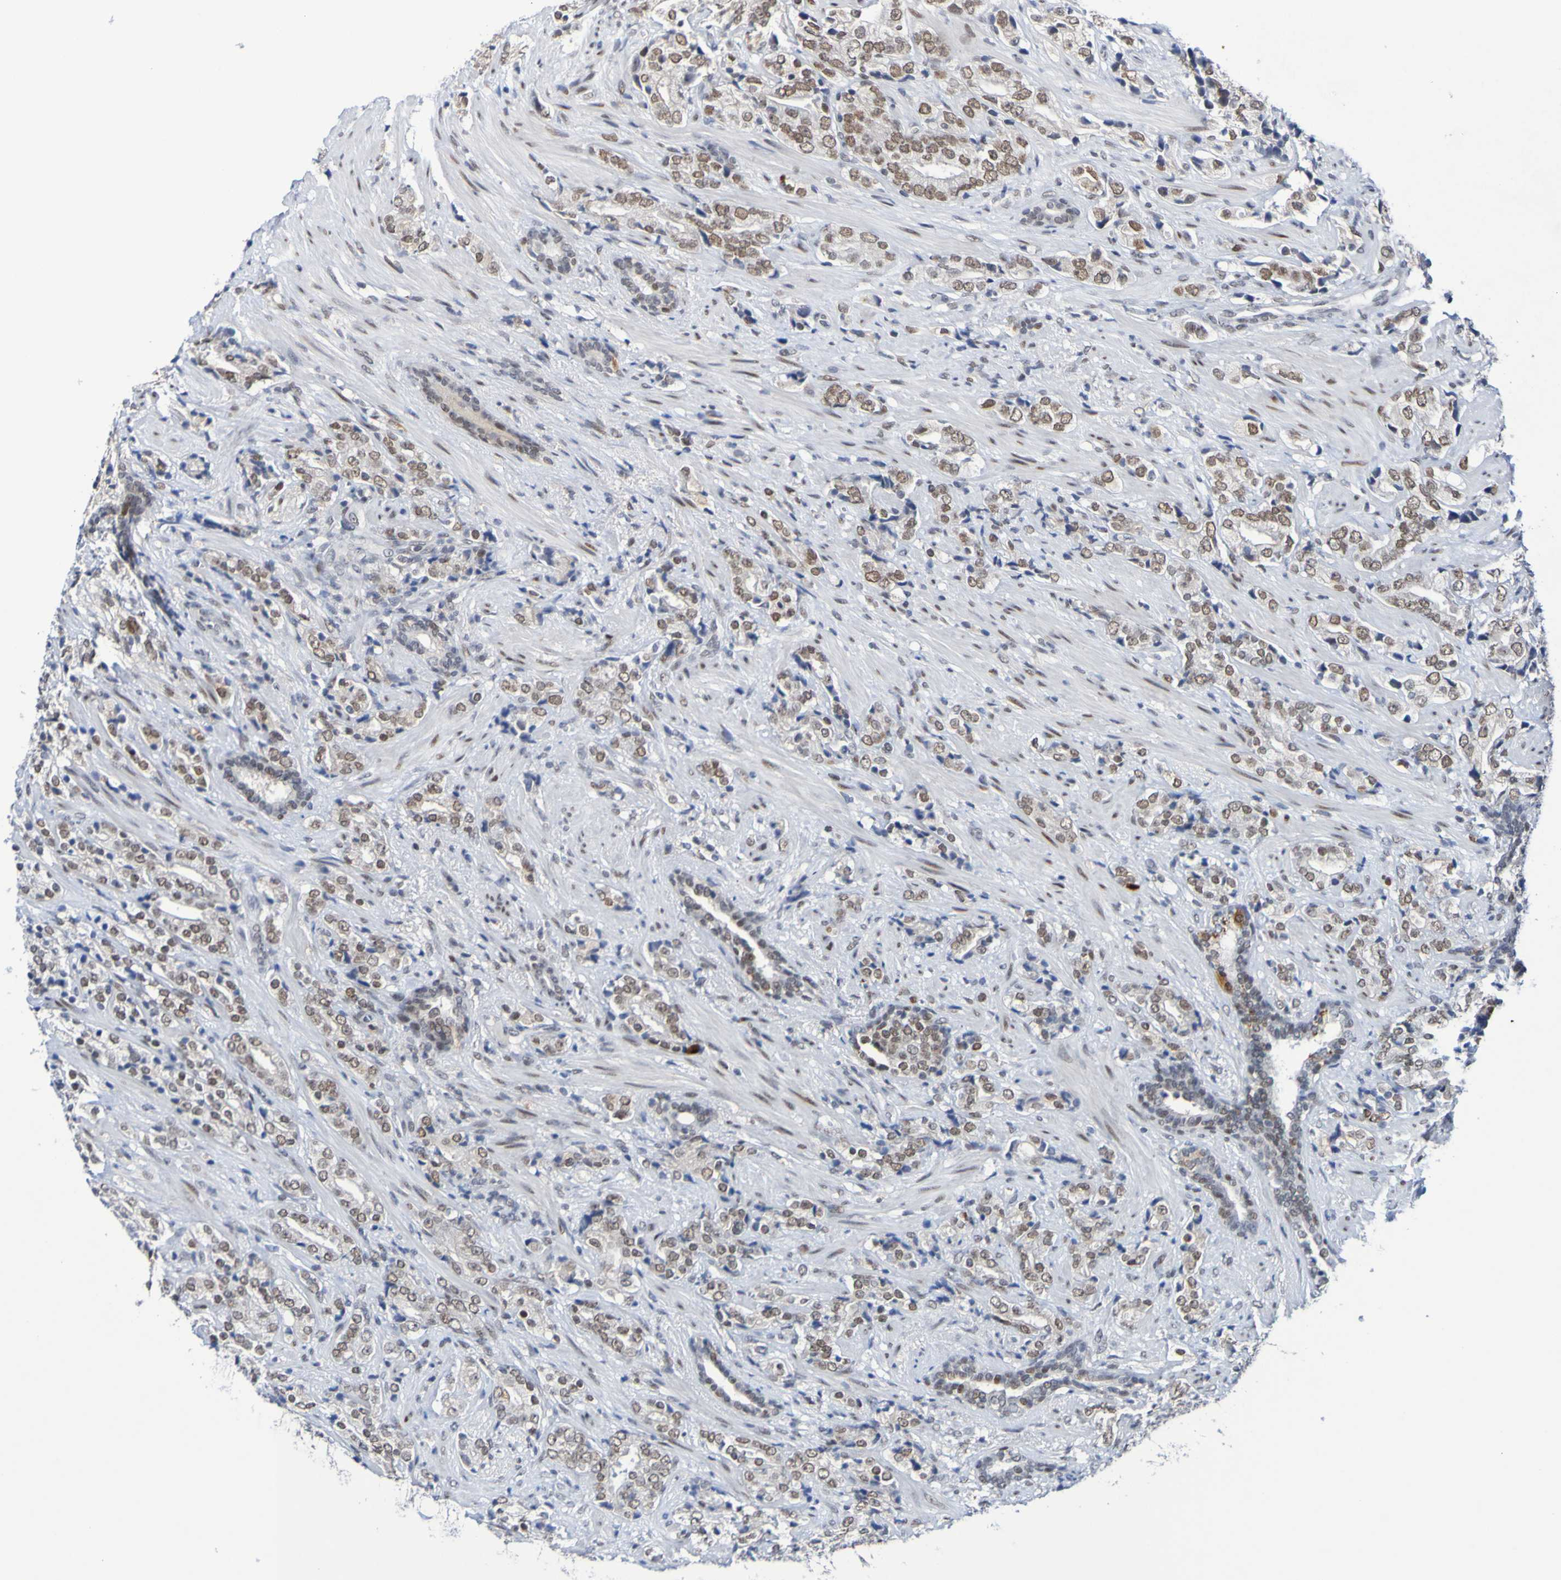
{"staining": {"intensity": "moderate", "quantity": ">75%", "location": "nuclear"}, "tissue": "prostate cancer", "cell_type": "Tumor cells", "image_type": "cancer", "snomed": [{"axis": "morphology", "description": "Adenocarcinoma, High grade"}, {"axis": "topography", "description": "Prostate"}], "caption": "IHC of prostate cancer displays medium levels of moderate nuclear positivity in about >75% of tumor cells.", "gene": "PCGF1", "patient": {"sex": "male", "age": 71}}